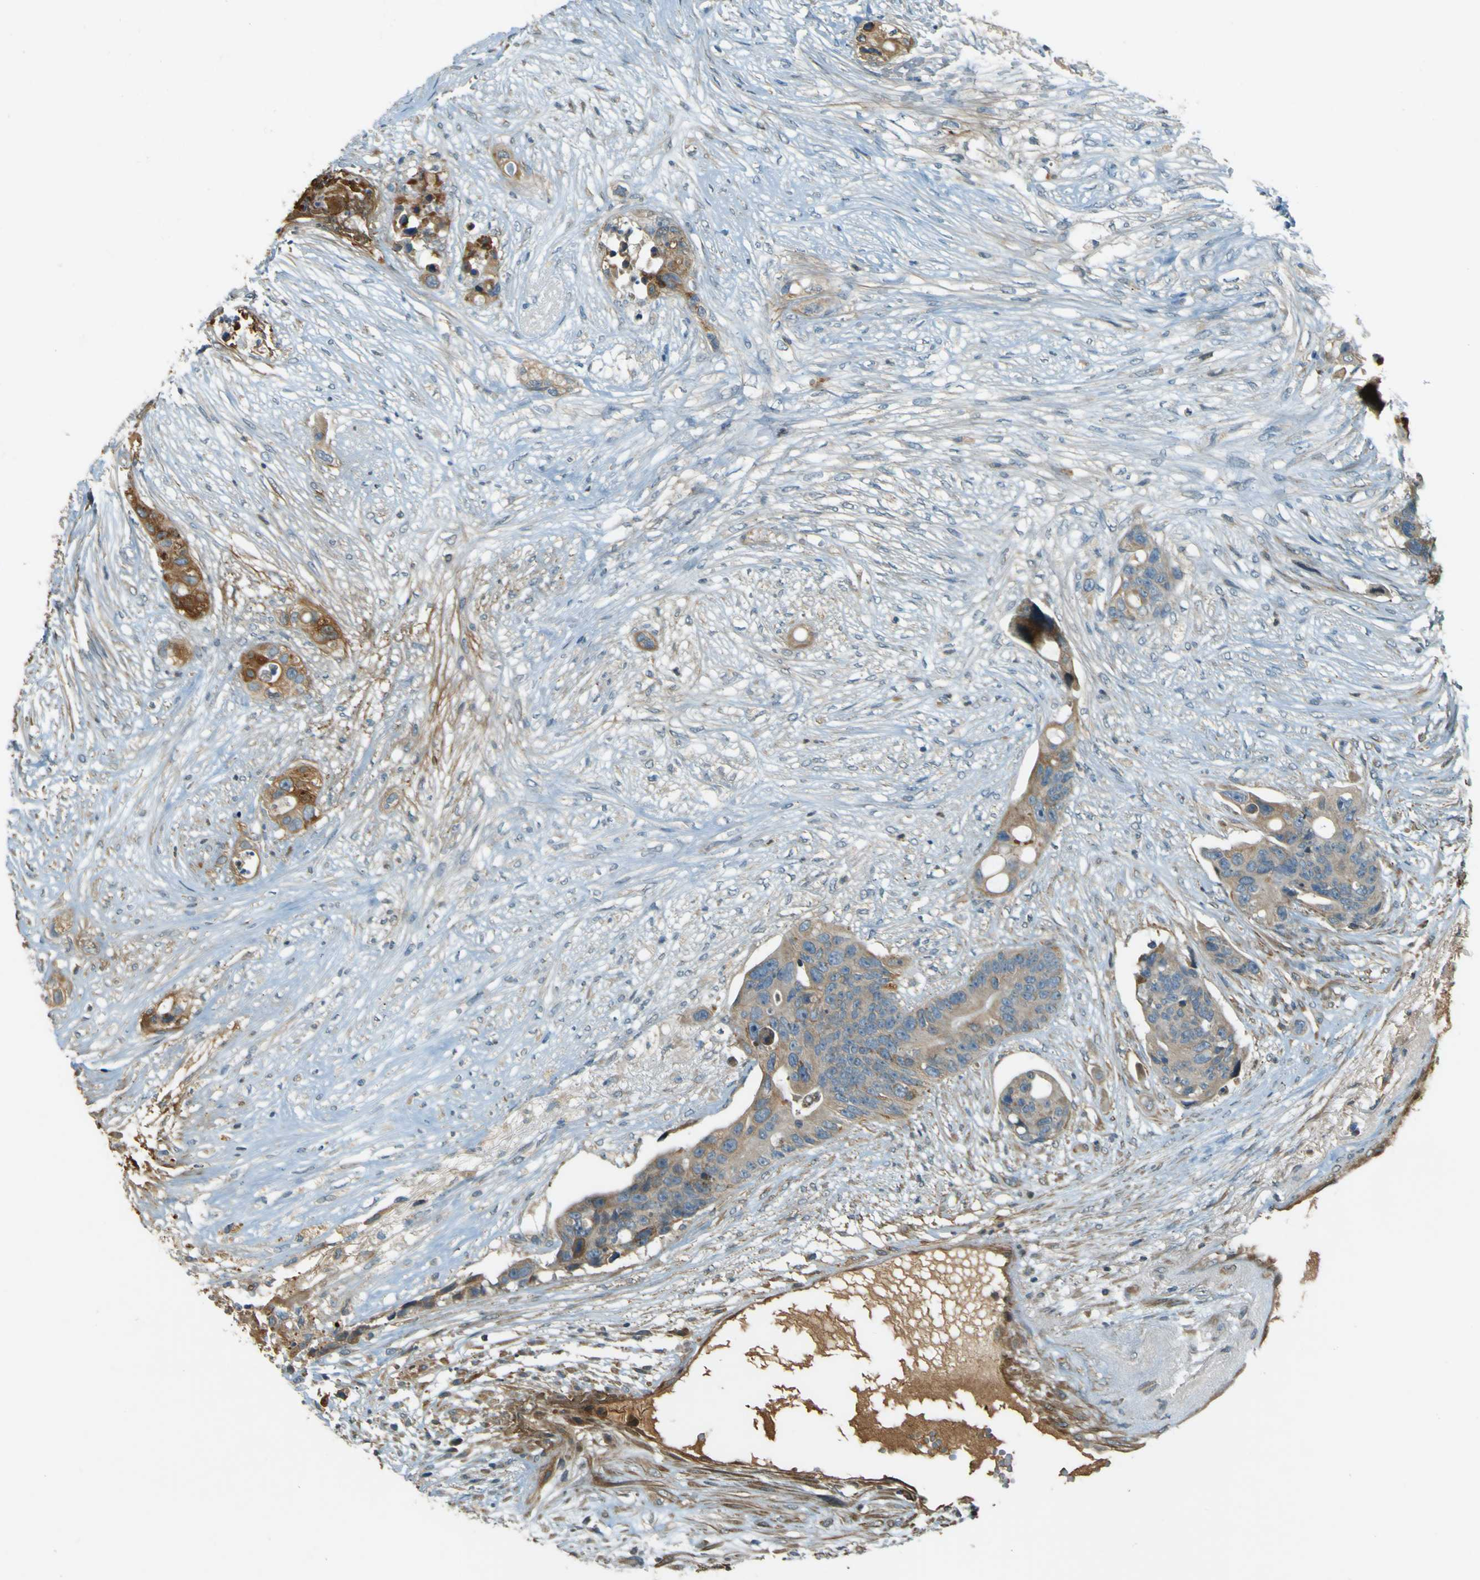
{"staining": {"intensity": "strong", "quantity": "25%-75%", "location": "cytoplasmic/membranous"}, "tissue": "colorectal cancer", "cell_type": "Tumor cells", "image_type": "cancer", "snomed": [{"axis": "morphology", "description": "Adenocarcinoma, NOS"}, {"axis": "topography", "description": "Colon"}], "caption": "Immunohistochemistry (DAB (3,3'-diaminobenzidine)) staining of colorectal cancer displays strong cytoplasmic/membranous protein staining in approximately 25%-75% of tumor cells.", "gene": "LPCAT1", "patient": {"sex": "female", "age": 57}}